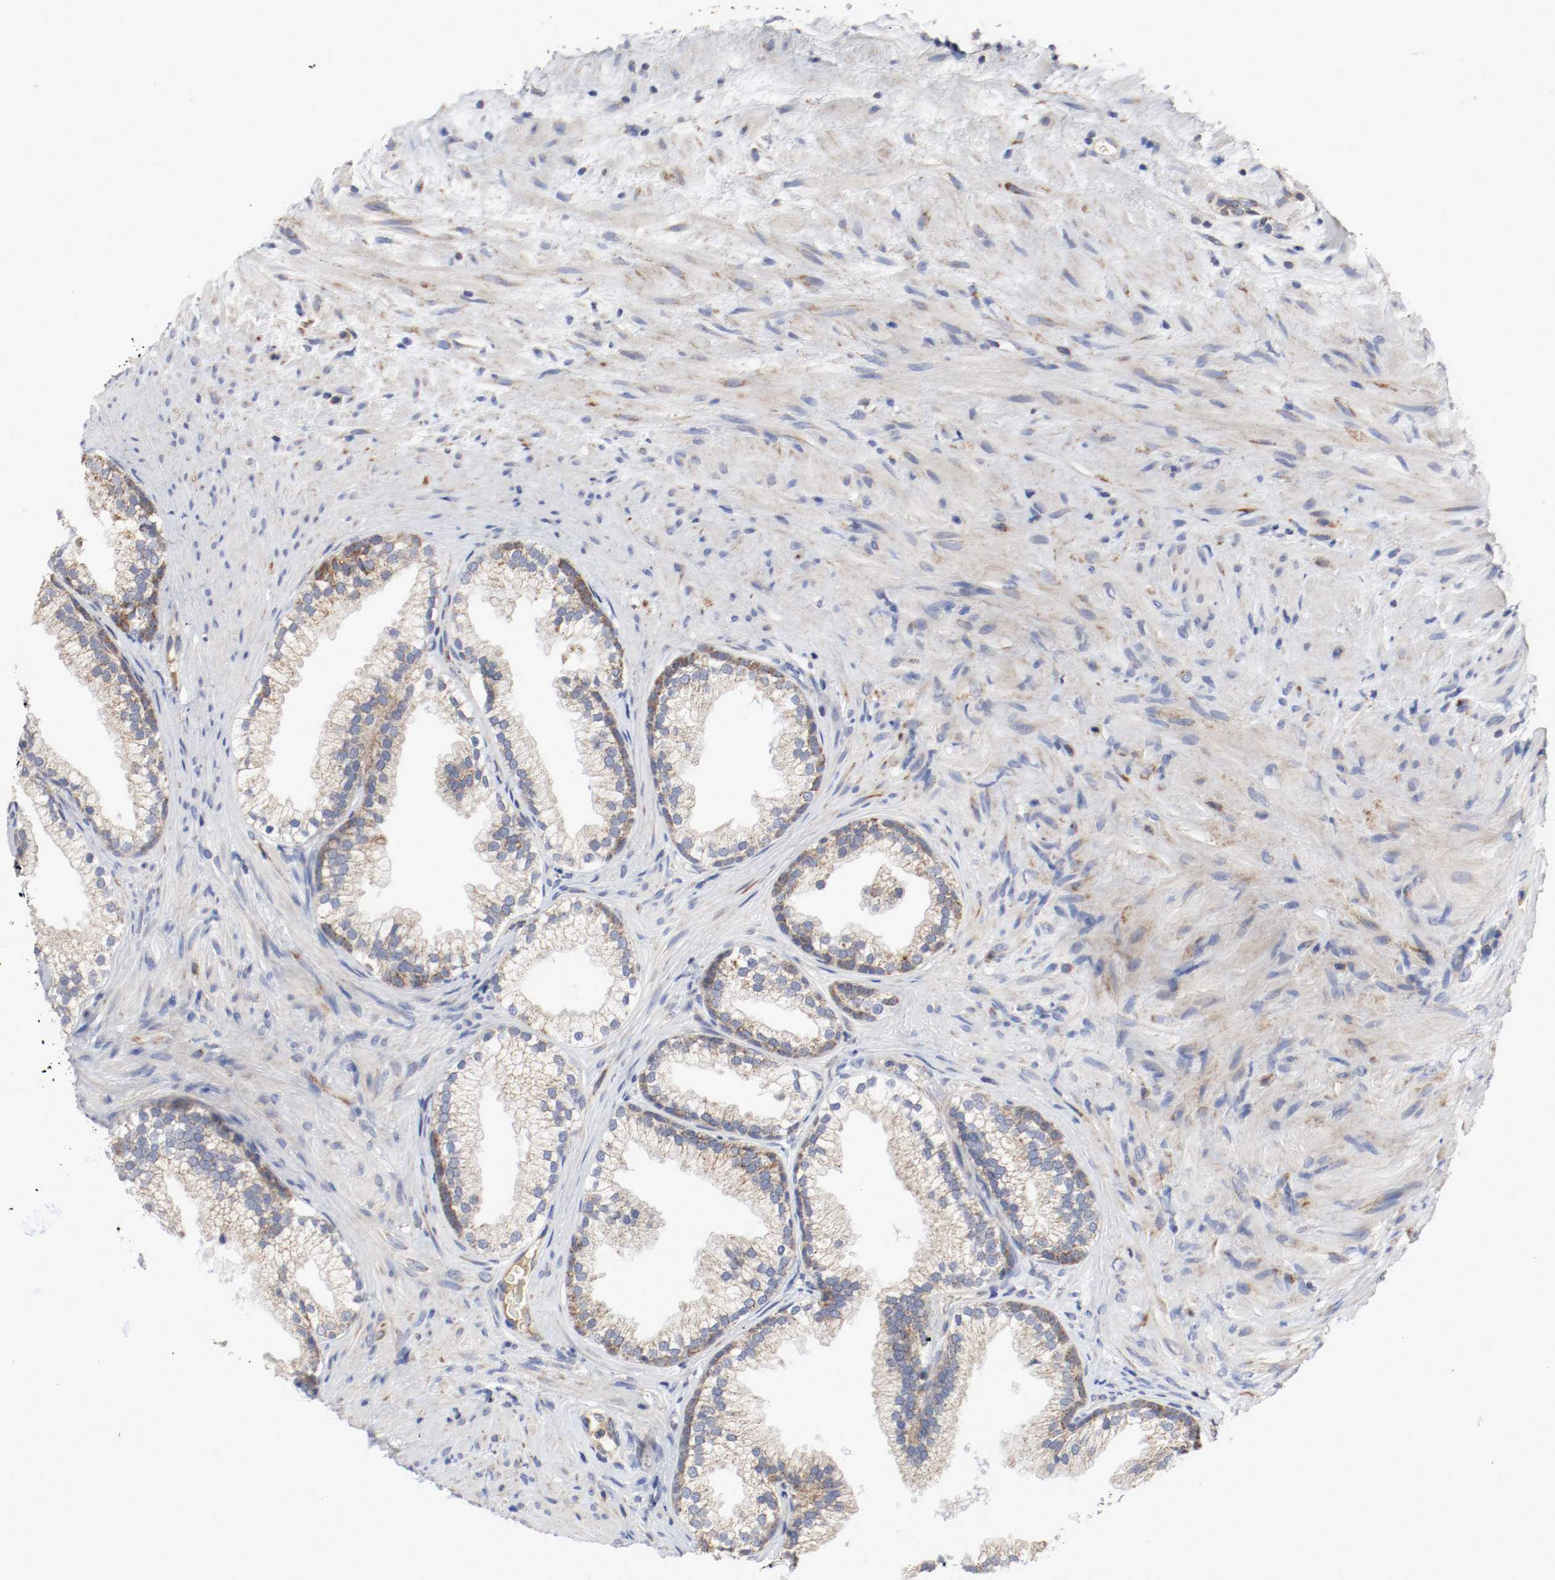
{"staining": {"intensity": "moderate", "quantity": ">75%", "location": "cytoplasmic/membranous"}, "tissue": "prostate", "cell_type": "Glandular cells", "image_type": "normal", "snomed": [{"axis": "morphology", "description": "Normal tissue, NOS"}, {"axis": "topography", "description": "Prostate"}], "caption": "Immunohistochemistry (IHC) (DAB (3,3'-diaminobenzidine)) staining of benign prostate displays moderate cytoplasmic/membranous protein staining in approximately >75% of glandular cells.", "gene": "AFG3L2", "patient": {"sex": "male", "age": 76}}